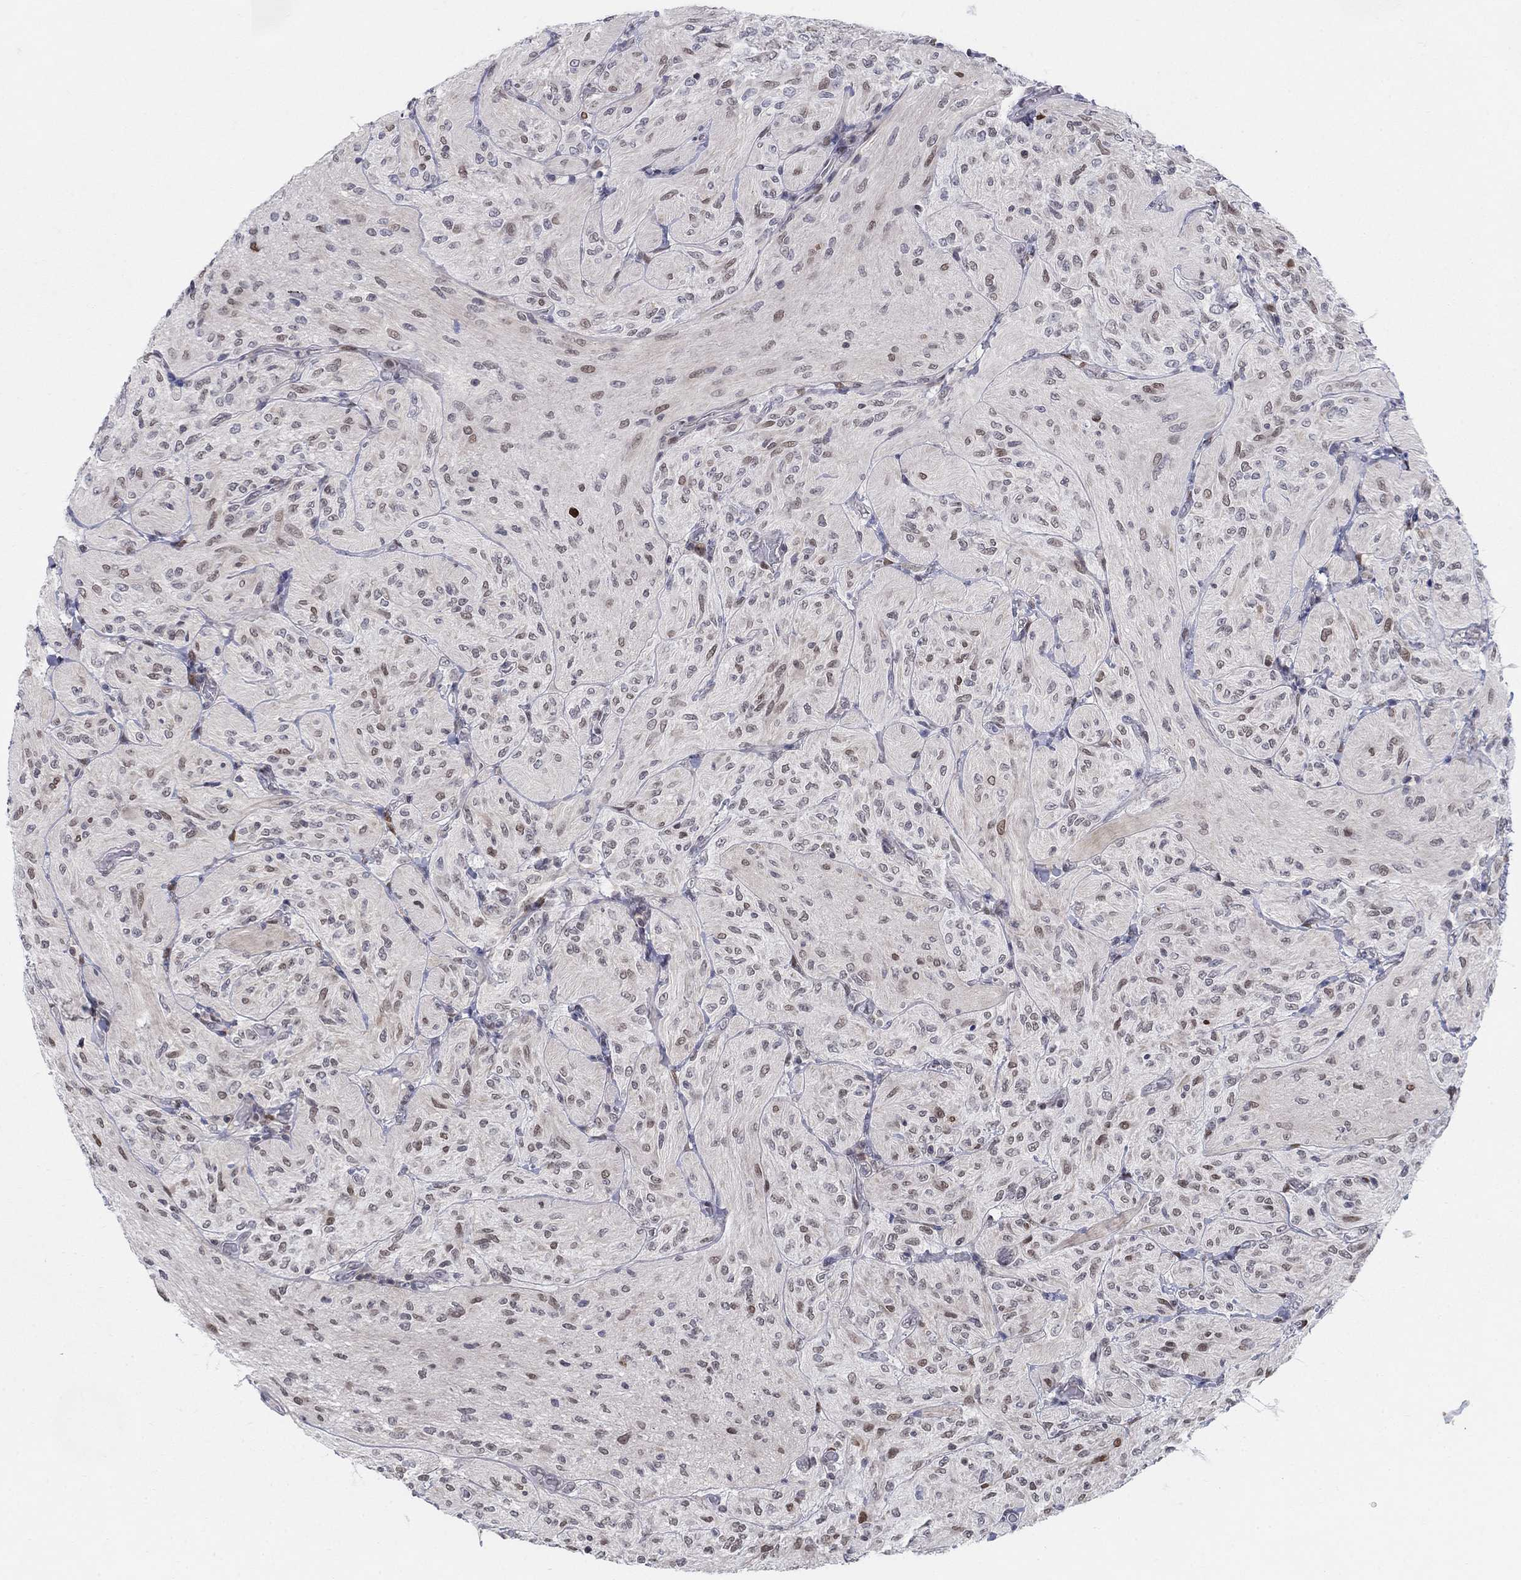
{"staining": {"intensity": "negative", "quantity": "none", "location": "none"}, "tissue": "glioma", "cell_type": "Tumor cells", "image_type": "cancer", "snomed": [{"axis": "morphology", "description": "Glioma, malignant, Low grade"}, {"axis": "topography", "description": "Brain"}], "caption": "Protein analysis of malignant low-grade glioma reveals no significant staining in tumor cells.", "gene": "CENPE", "patient": {"sex": "male", "age": 3}}